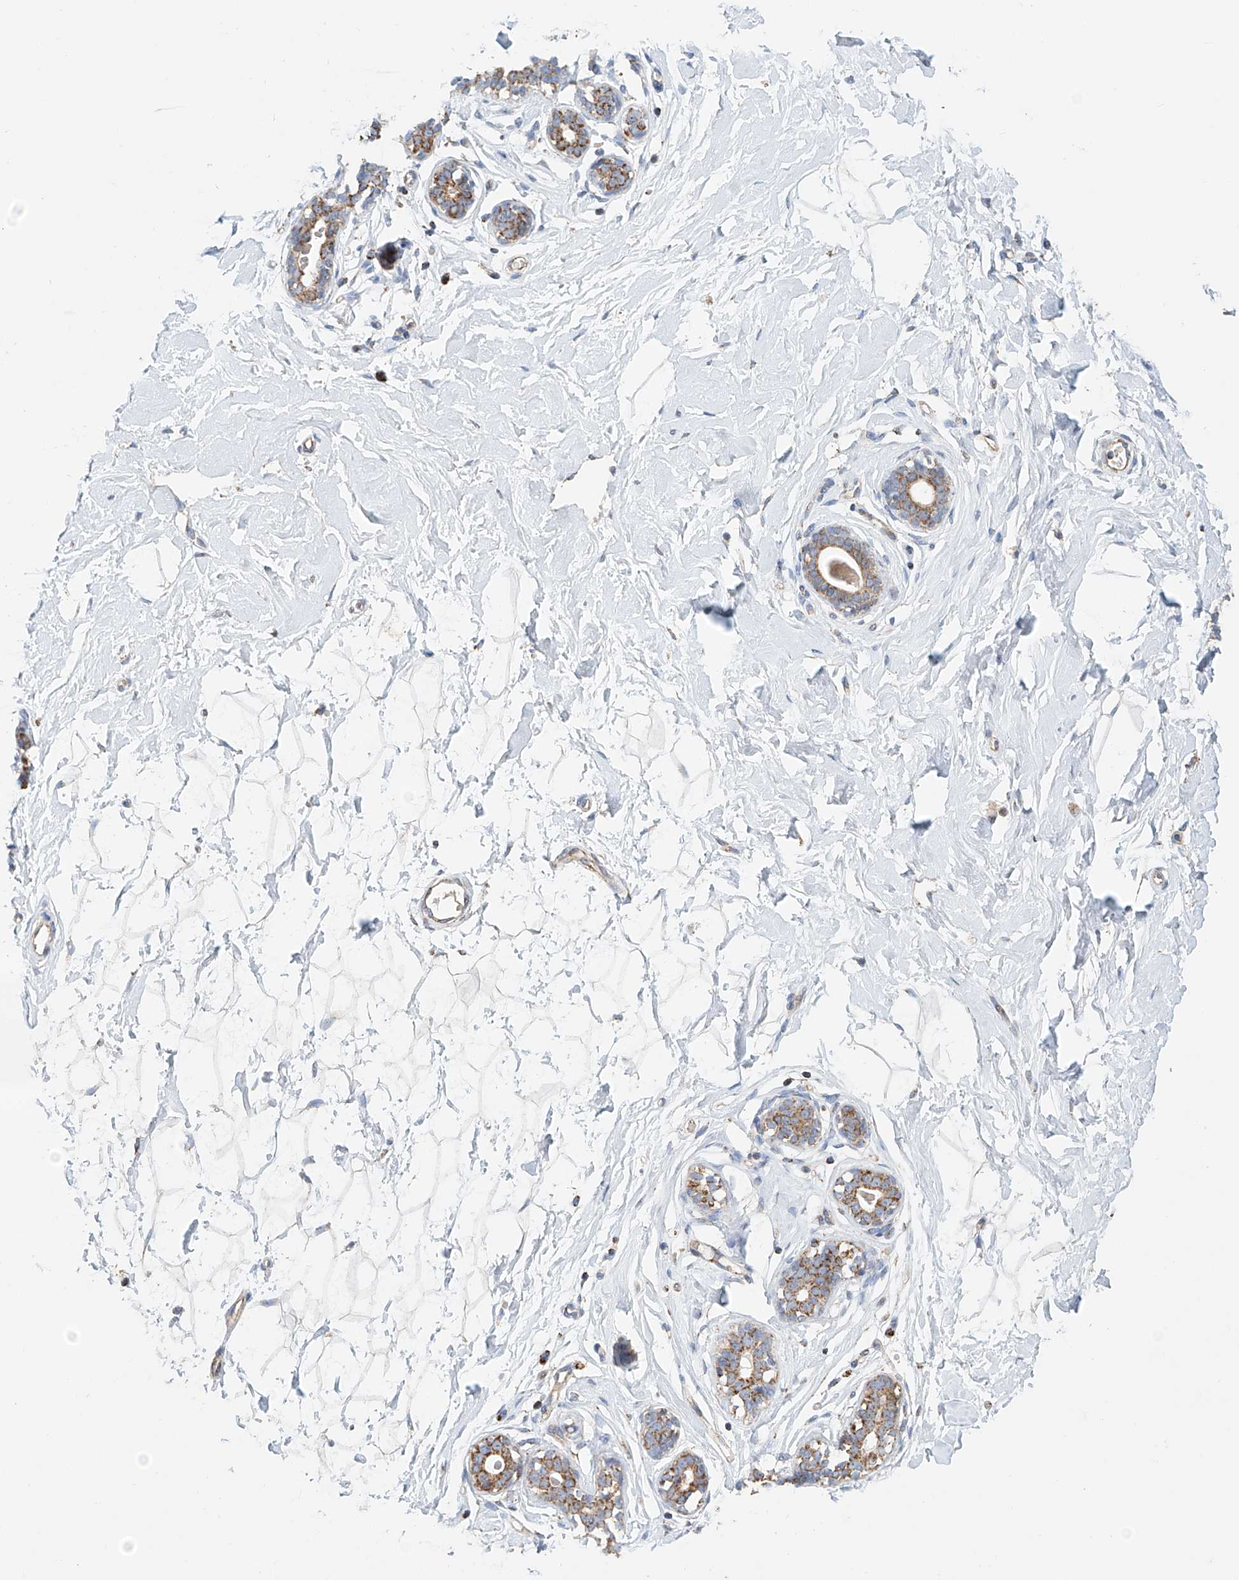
{"staining": {"intensity": "weak", "quantity": "25%-75%", "location": "cytoplasmic/membranous"}, "tissue": "breast", "cell_type": "Adipocytes", "image_type": "normal", "snomed": [{"axis": "morphology", "description": "Normal tissue, NOS"}, {"axis": "morphology", "description": "Adenoma, NOS"}, {"axis": "topography", "description": "Breast"}], "caption": "Adipocytes reveal weak cytoplasmic/membranous staining in approximately 25%-75% of cells in normal breast.", "gene": "MCL1", "patient": {"sex": "female", "age": 23}}